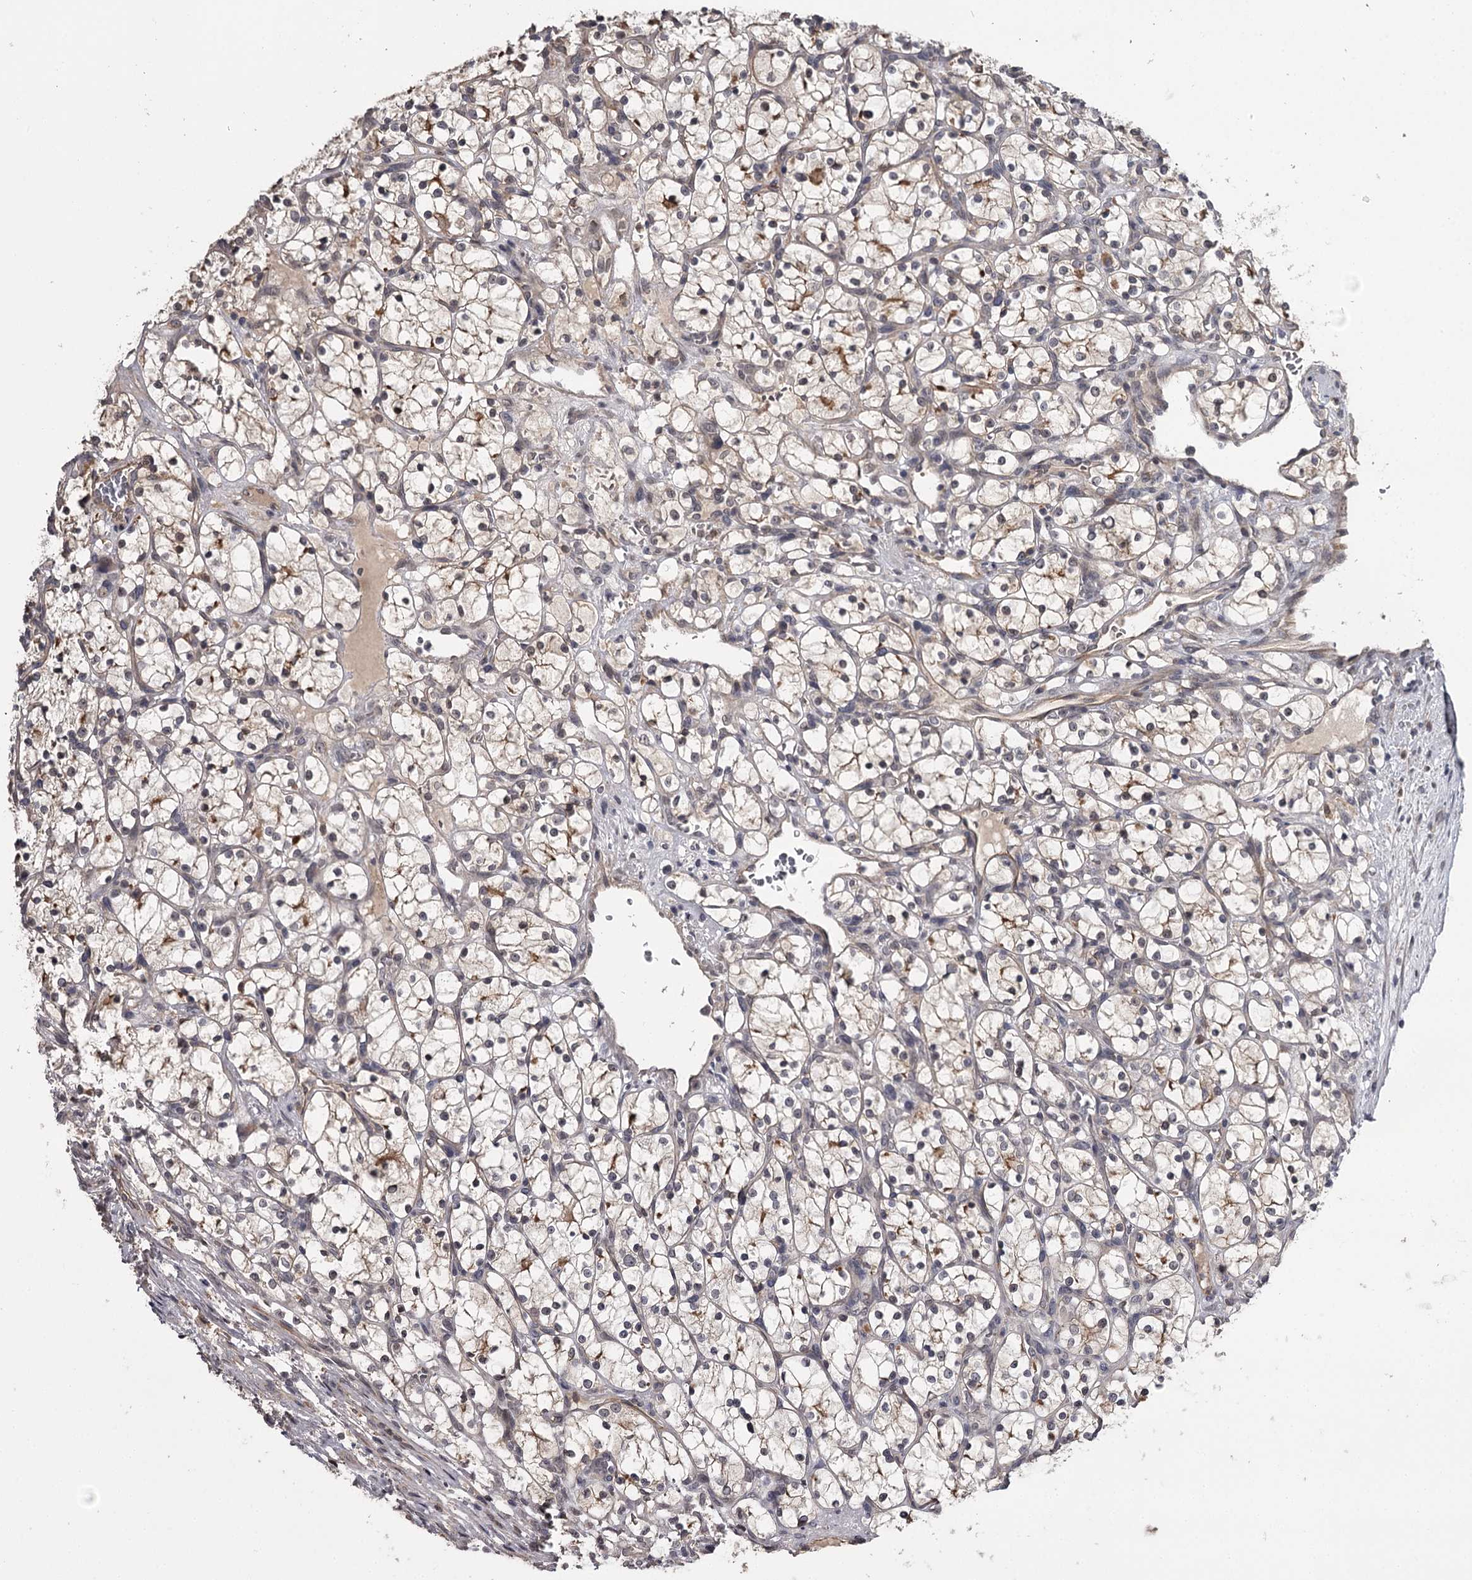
{"staining": {"intensity": "negative", "quantity": "none", "location": "none"}, "tissue": "renal cancer", "cell_type": "Tumor cells", "image_type": "cancer", "snomed": [{"axis": "morphology", "description": "Adenocarcinoma, NOS"}, {"axis": "topography", "description": "Kidney"}], "caption": "Tumor cells are negative for brown protein staining in adenocarcinoma (renal).", "gene": "CWF19L2", "patient": {"sex": "female", "age": 69}}